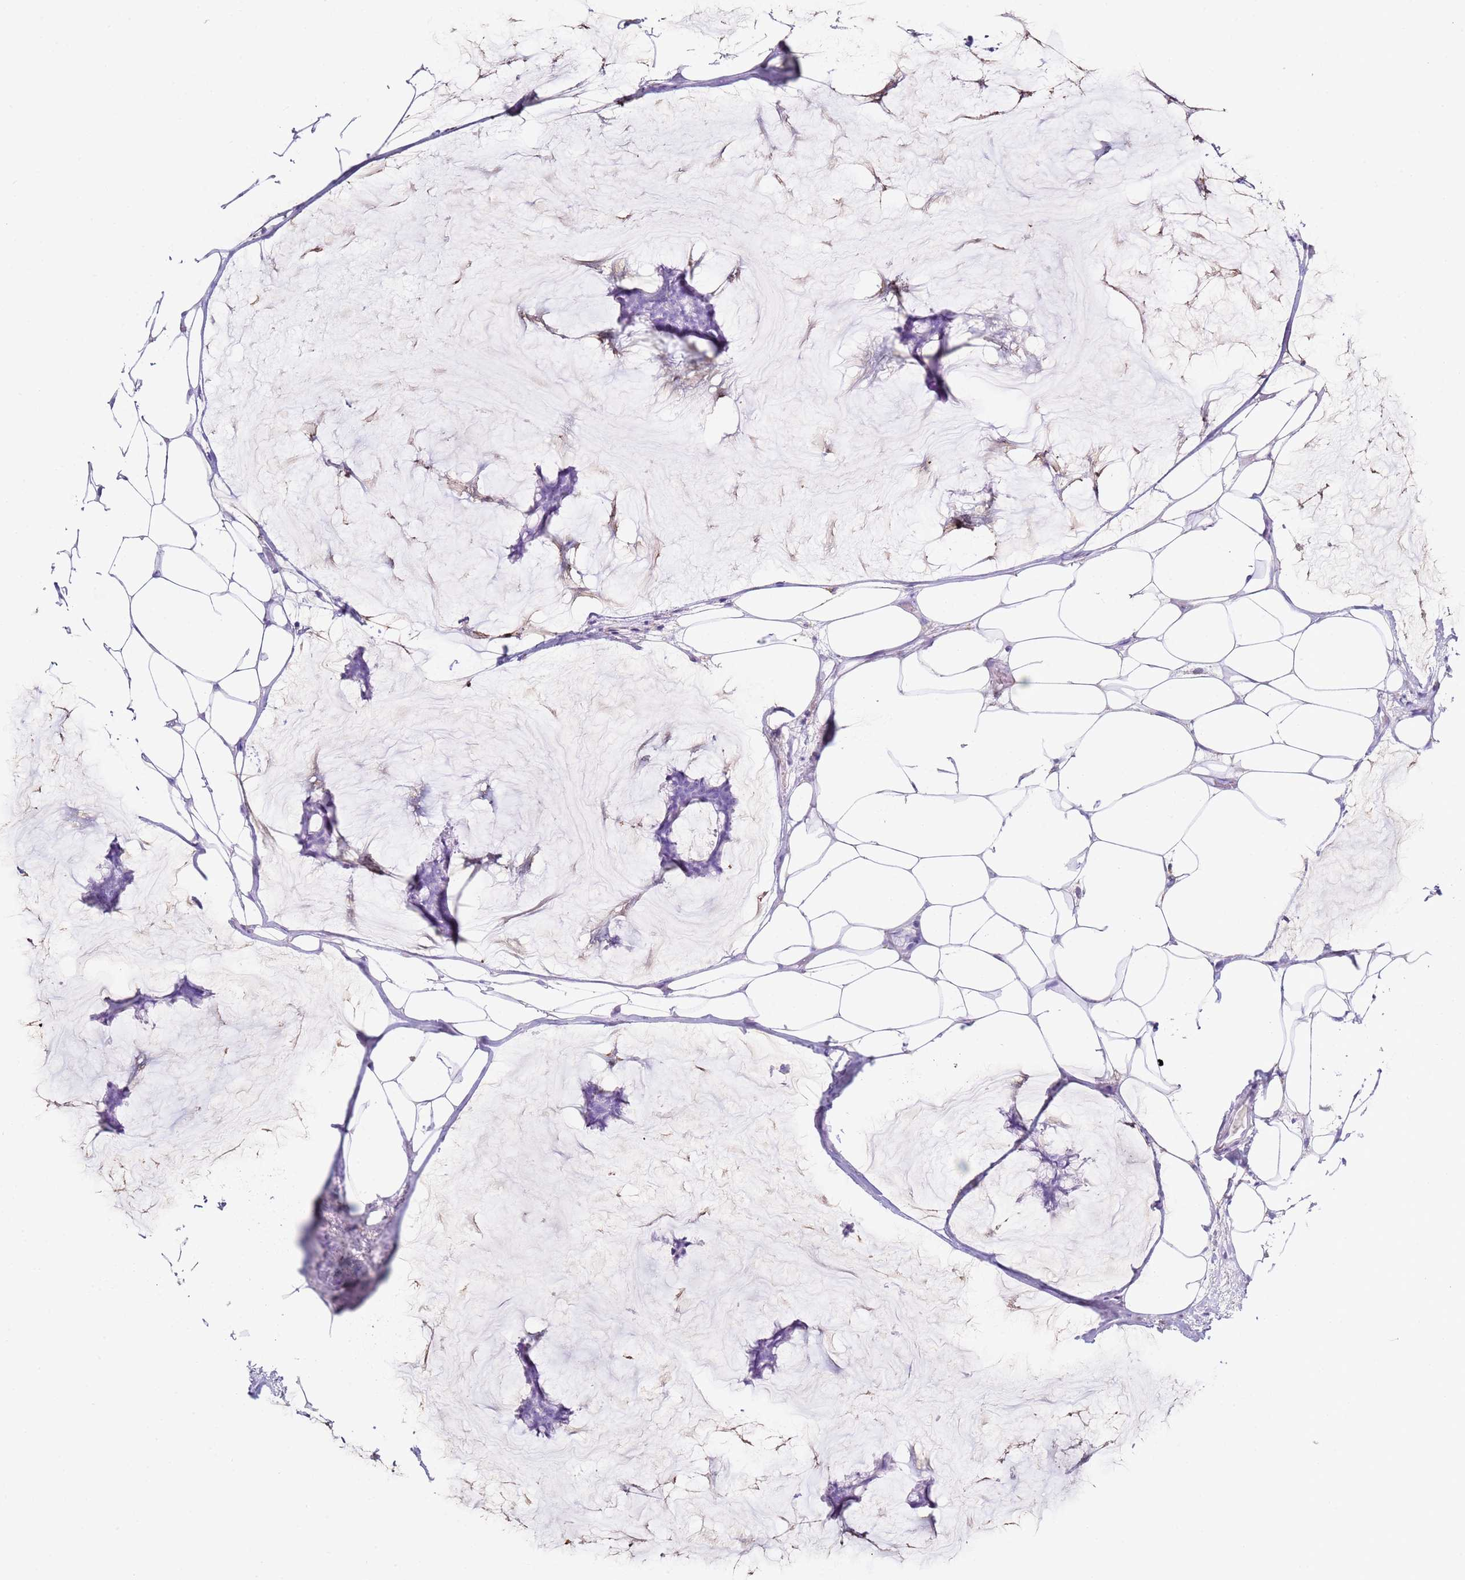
{"staining": {"intensity": "negative", "quantity": "none", "location": "none"}, "tissue": "breast cancer", "cell_type": "Tumor cells", "image_type": "cancer", "snomed": [{"axis": "morphology", "description": "Duct carcinoma"}, {"axis": "topography", "description": "Breast"}], "caption": "Histopathology image shows no significant protein expression in tumor cells of breast cancer (infiltrating ductal carcinoma).", "gene": "PTBP2", "patient": {"sex": "female", "age": 93}}